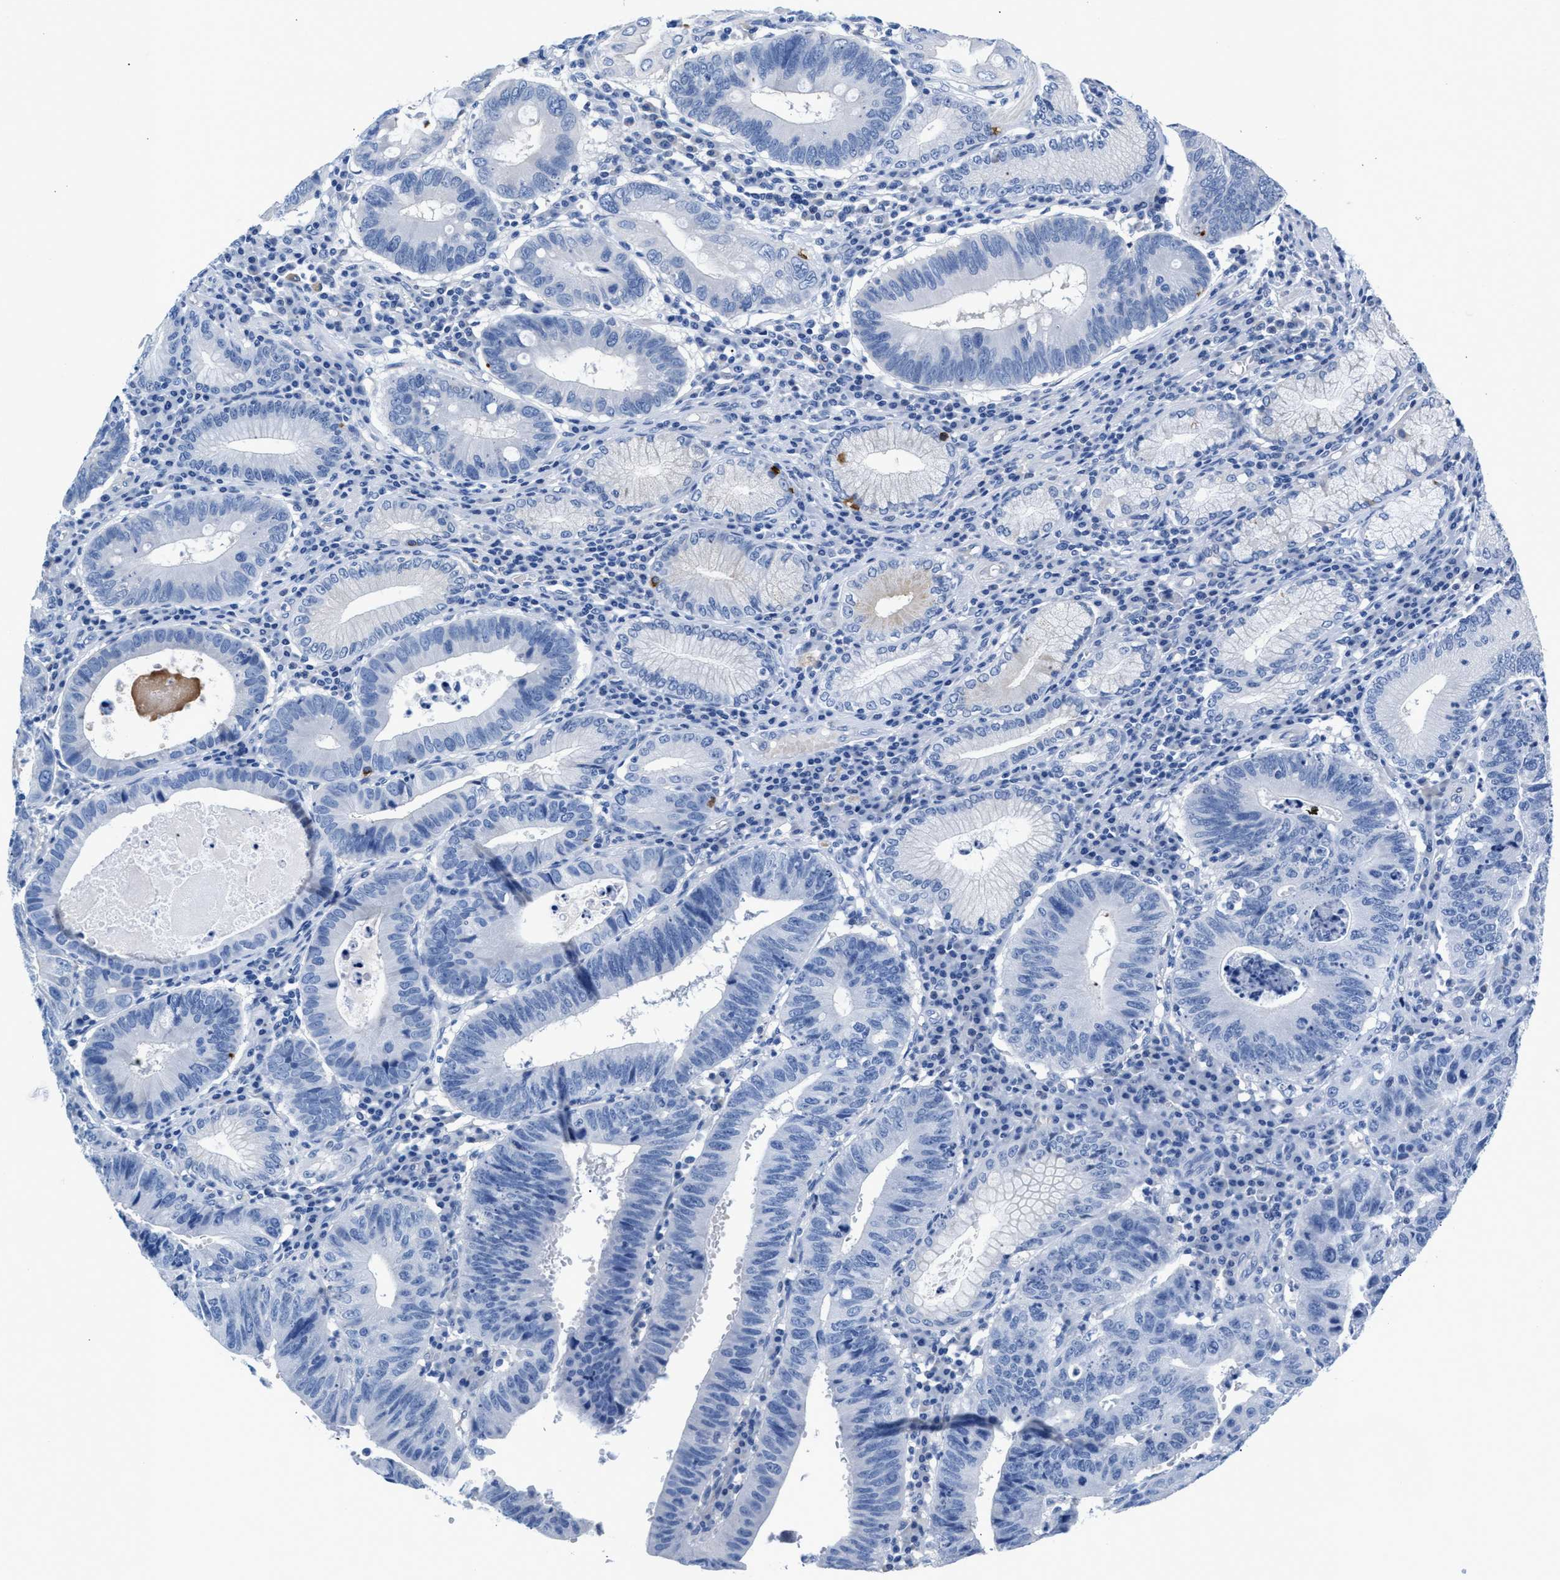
{"staining": {"intensity": "negative", "quantity": "none", "location": "none"}, "tissue": "stomach cancer", "cell_type": "Tumor cells", "image_type": "cancer", "snomed": [{"axis": "morphology", "description": "Adenocarcinoma, NOS"}, {"axis": "topography", "description": "Stomach"}], "caption": "This is an IHC micrograph of stomach adenocarcinoma. There is no positivity in tumor cells.", "gene": "SLFN13", "patient": {"sex": "male", "age": 59}}